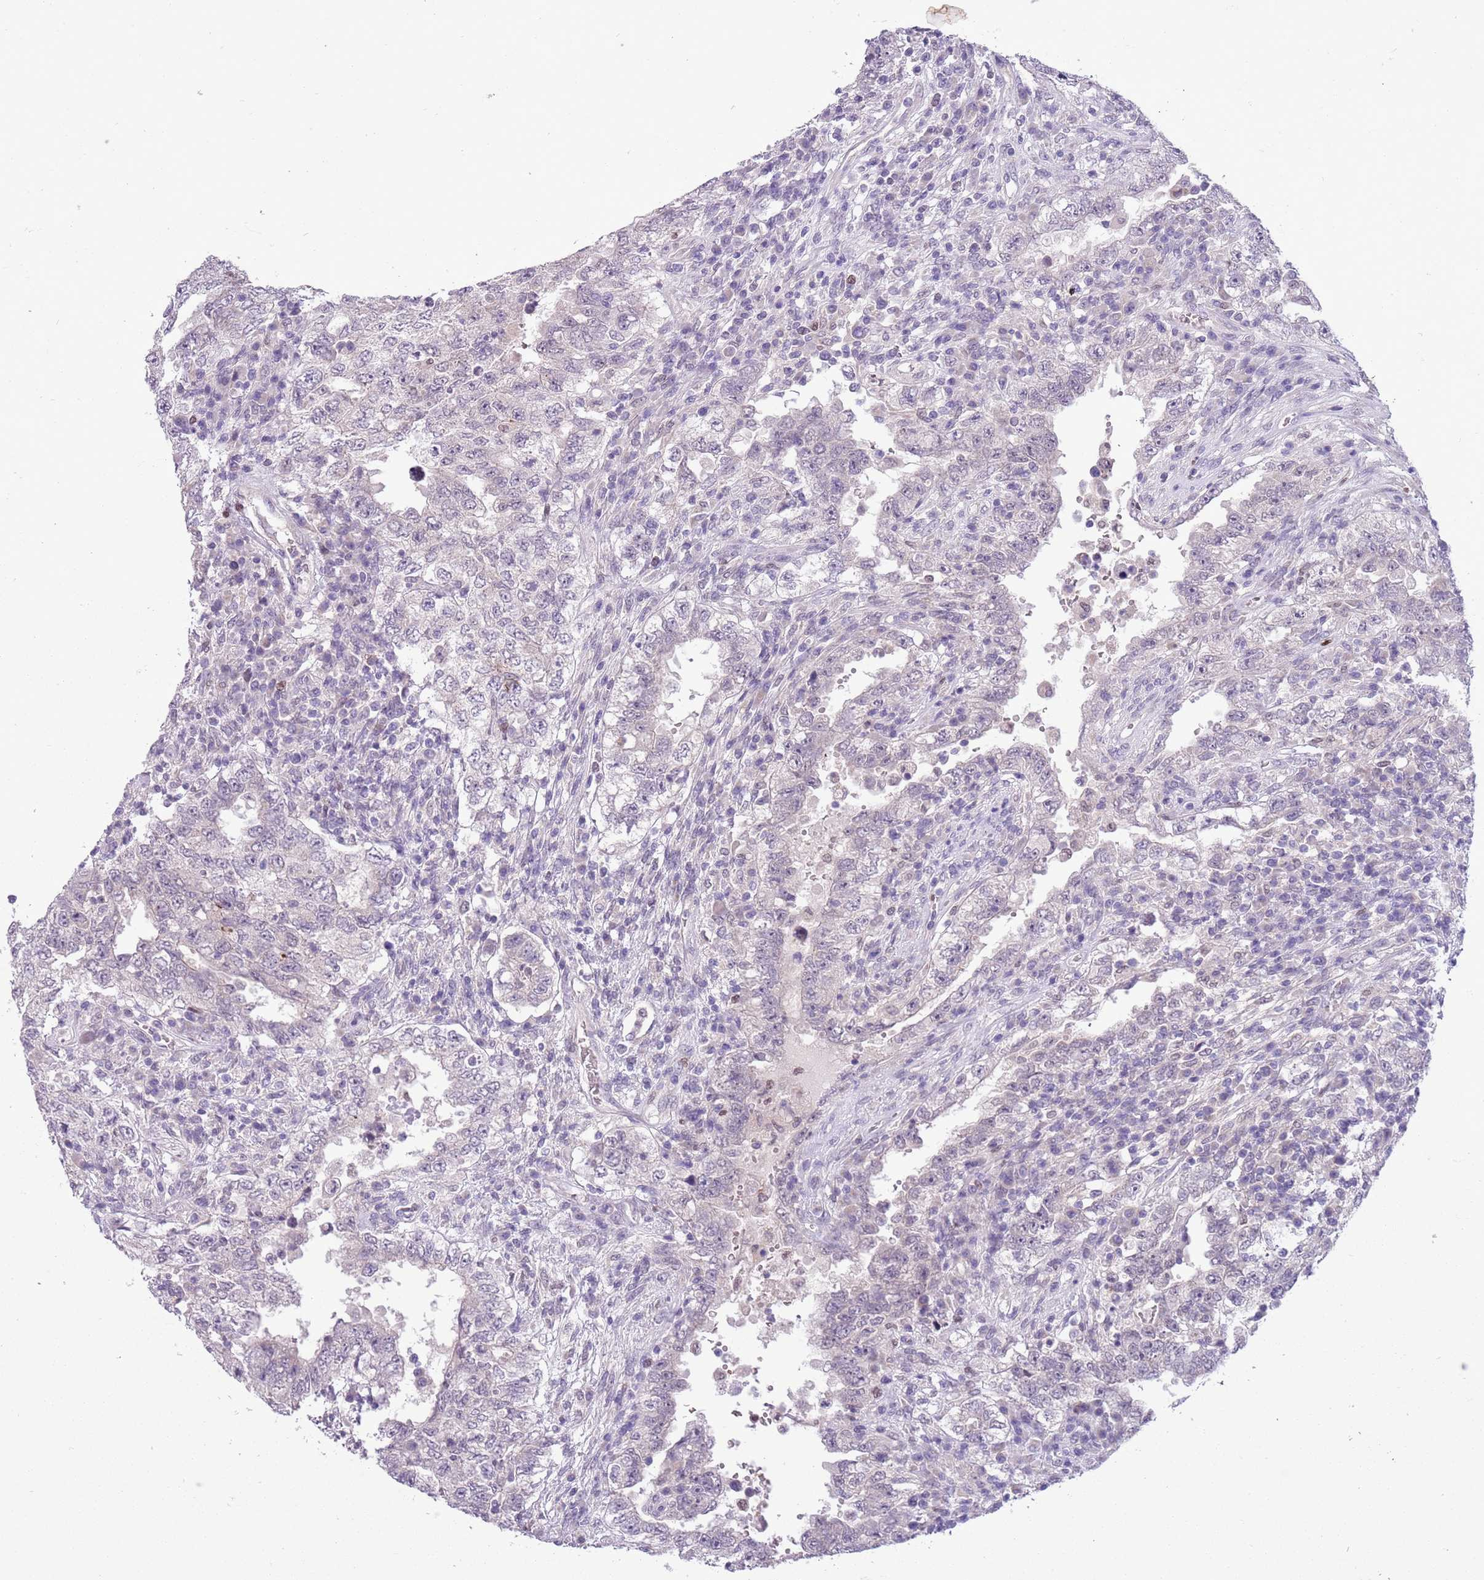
{"staining": {"intensity": "negative", "quantity": "none", "location": "none"}, "tissue": "testis cancer", "cell_type": "Tumor cells", "image_type": "cancer", "snomed": [{"axis": "morphology", "description": "Carcinoma, Embryonal, NOS"}, {"axis": "topography", "description": "Testis"}], "caption": "A histopathology image of human embryonal carcinoma (testis) is negative for staining in tumor cells. (Brightfield microscopy of DAB immunohistochemistry (IHC) at high magnification).", "gene": "ADCY7", "patient": {"sex": "male", "age": 26}}